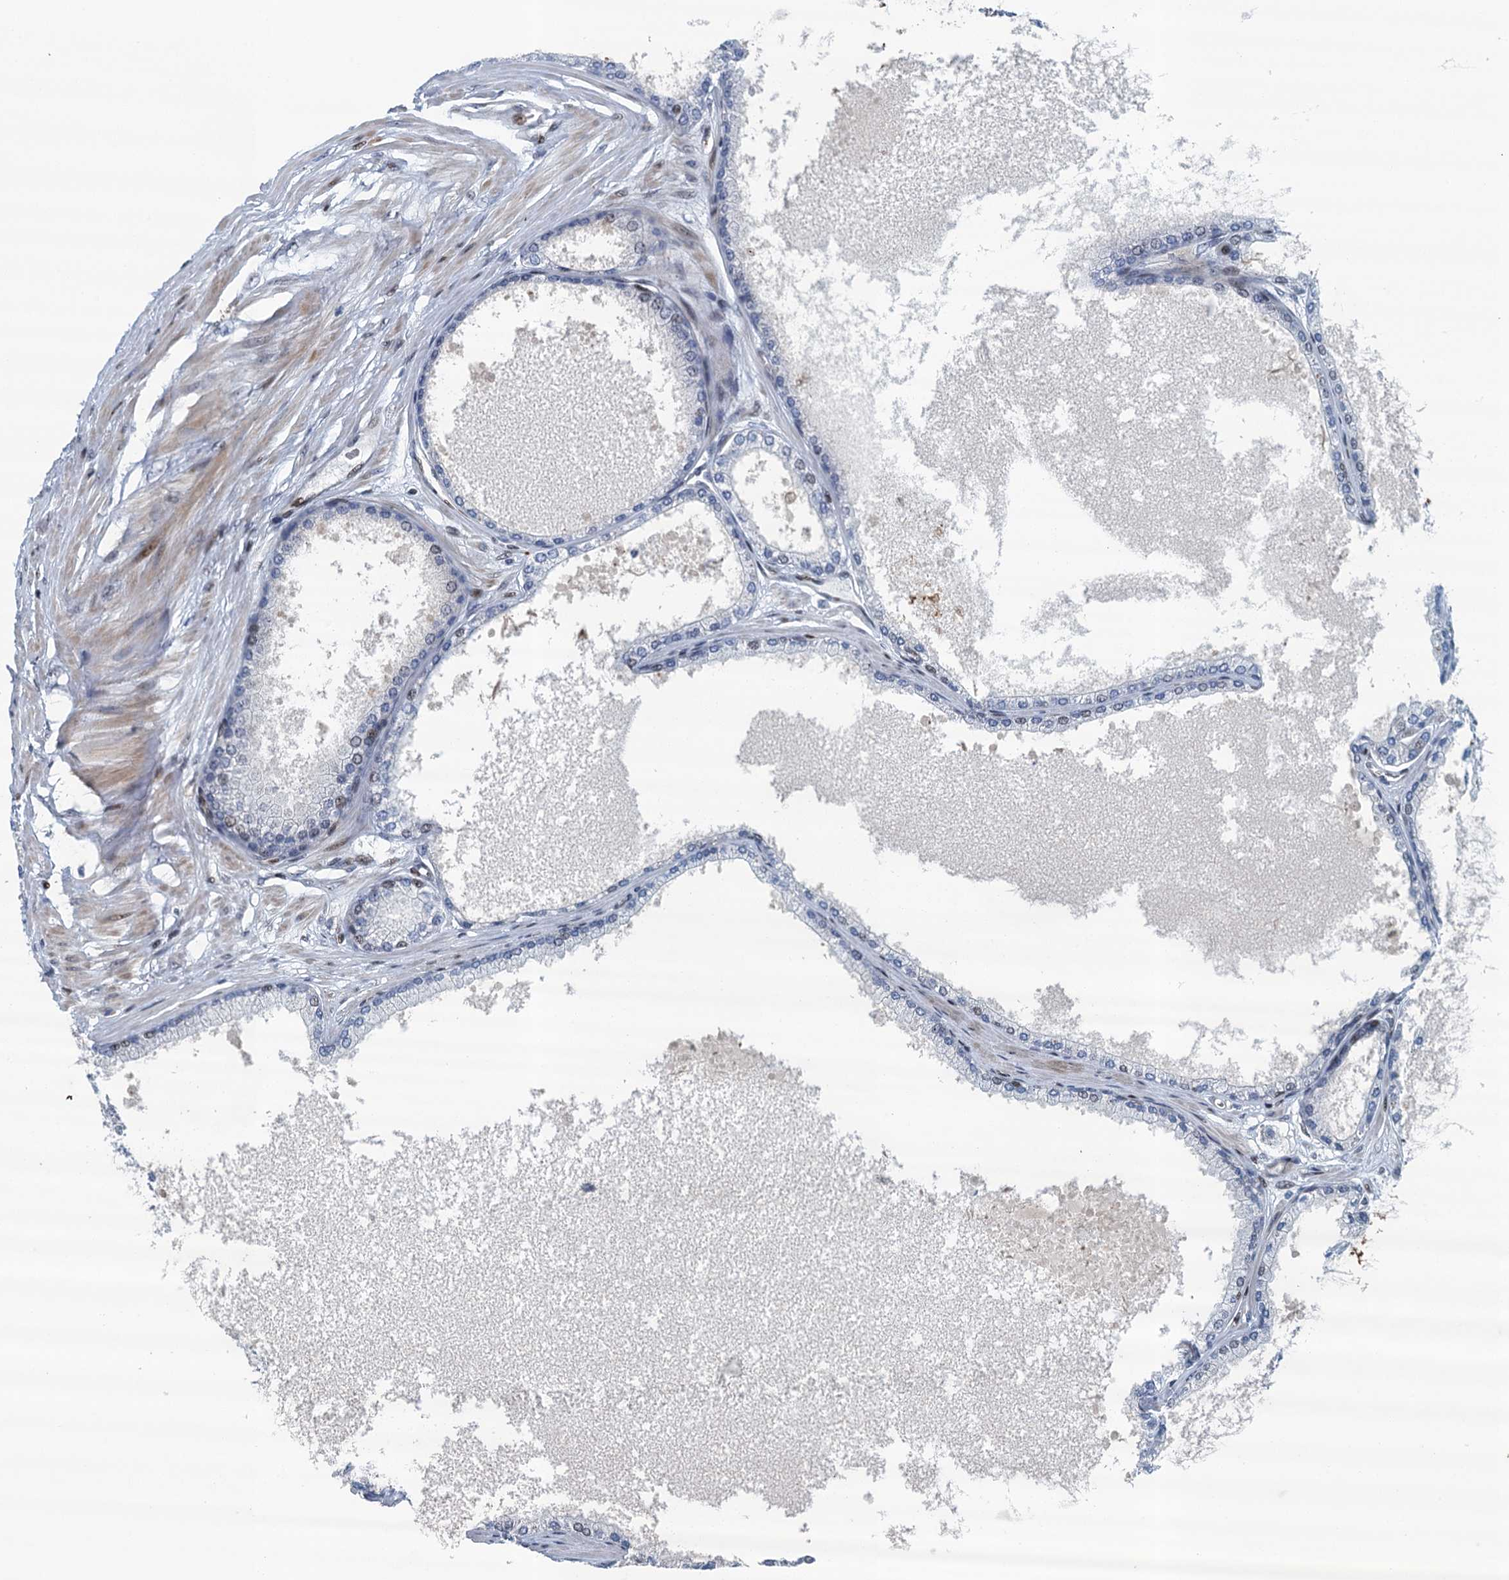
{"staining": {"intensity": "negative", "quantity": "none", "location": "none"}, "tissue": "prostate cancer", "cell_type": "Tumor cells", "image_type": "cancer", "snomed": [{"axis": "morphology", "description": "Adenocarcinoma, Low grade"}, {"axis": "topography", "description": "Prostate"}], "caption": "An immunohistochemistry histopathology image of prostate adenocarcinoma (low-grade) is shown. There is no staining in tumor cells of prostate adenocarcinoma (low-grade). (DAB (3,3'-diaminobenzidine) IHC, high magnification).", "gene": "ANKRD13D", "patient": {"sex": "male", "age": 63}}